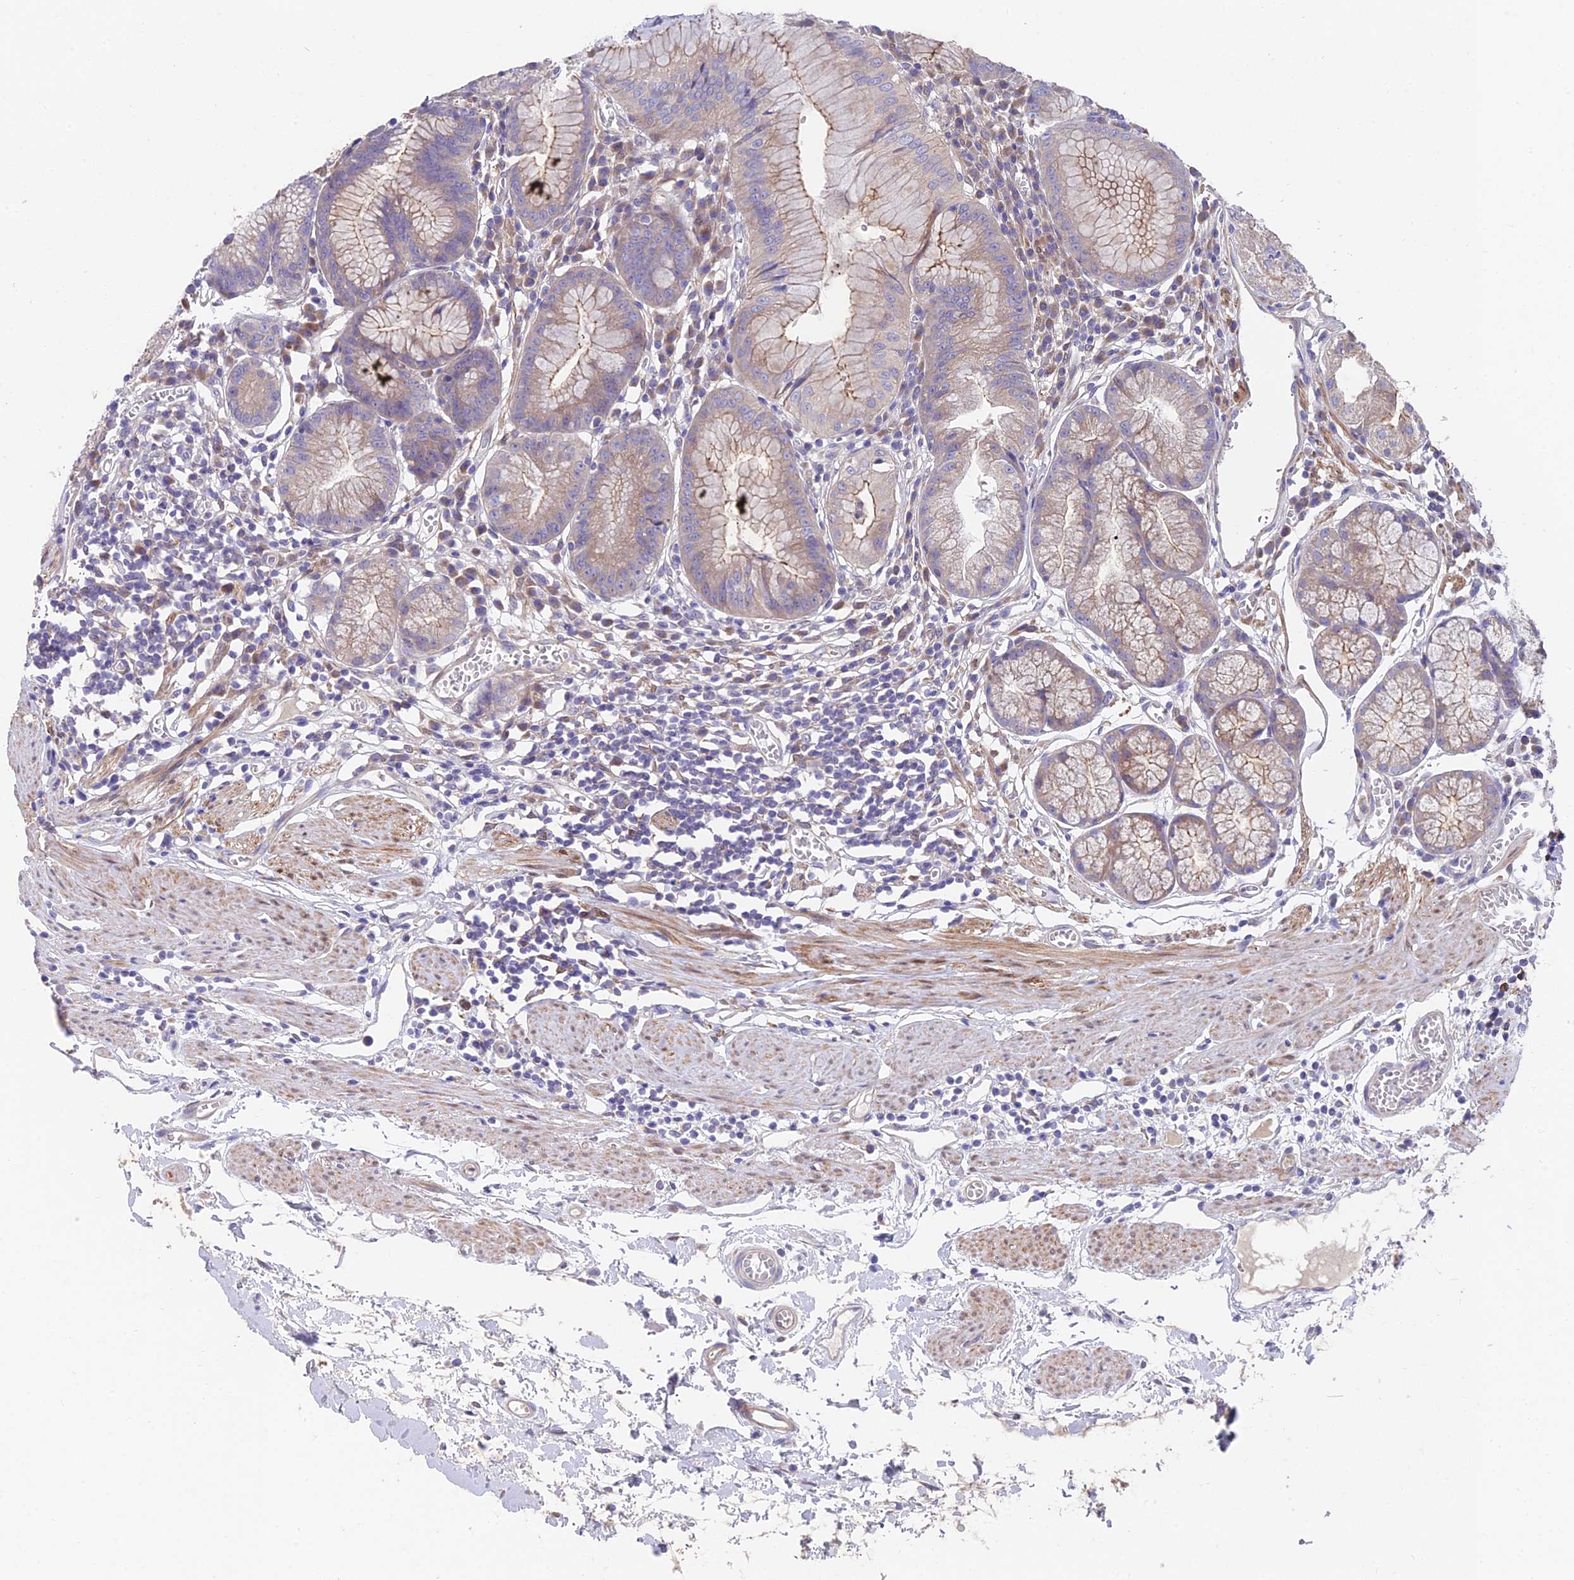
{"staining": {"intensity": "moderate", "quantity": "<25%", "location": "cytoplasmic/membranous"}, "tissue": "stomach", "cell_type": "Glandular cells", "image_type": "normal", "snomed": [{"axis": "morphology", "description": "Normal tissue, NOS"}, {"axis": "topography", "description": "Stomach"}], "caption": "Glandular cells display low levels of moderate cytoplasmic/membranous expression in about <25% of cells in unremarkable stomach. (Stains: DAB (3,3'-diaminobenzidine) in brown, nuclei in blue, Microscopy: brightfield microscopy at high magnification).", "gene": "FAM168B", "patient": {"sex": "male", "age": 55}}